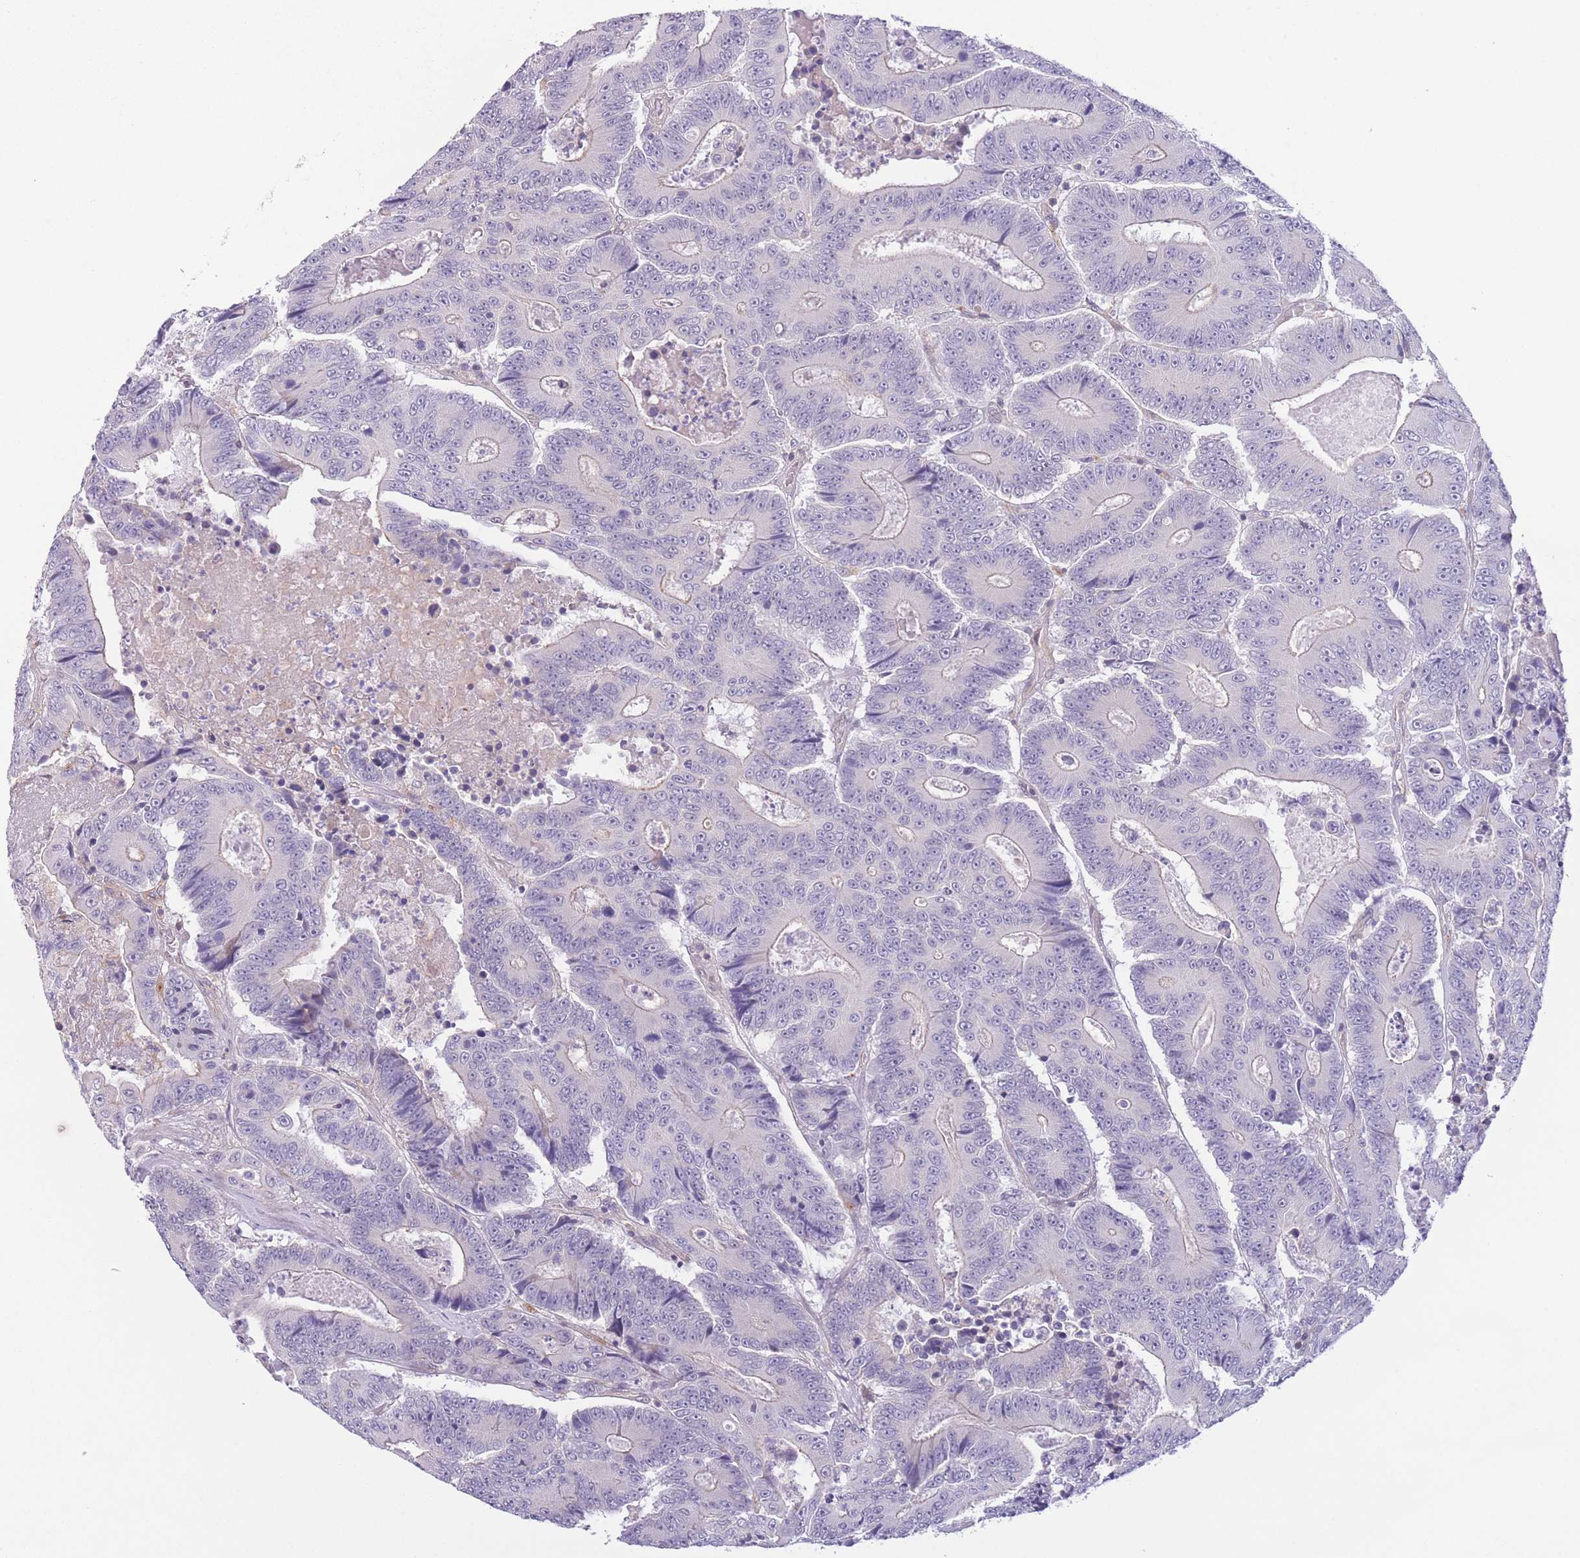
{"staining": {"intensity": "negative", "quantity": "none", "location": "none"}, "tissue": "colorectal cancer", "cell_type": "Tumor cells", "image_type": "cancer", "snomed": [{"axis": "morphology", "description": "Adenocarcinoma, NOS"}, {"axis": "topography", "description": "Colon"}], "caption": "An image of human colorectal cancer (adenocarcinoma) is negative for staining in tumor cells.", "gene": "C9orf152", "patient": {"sex": "male", "age": 83}}